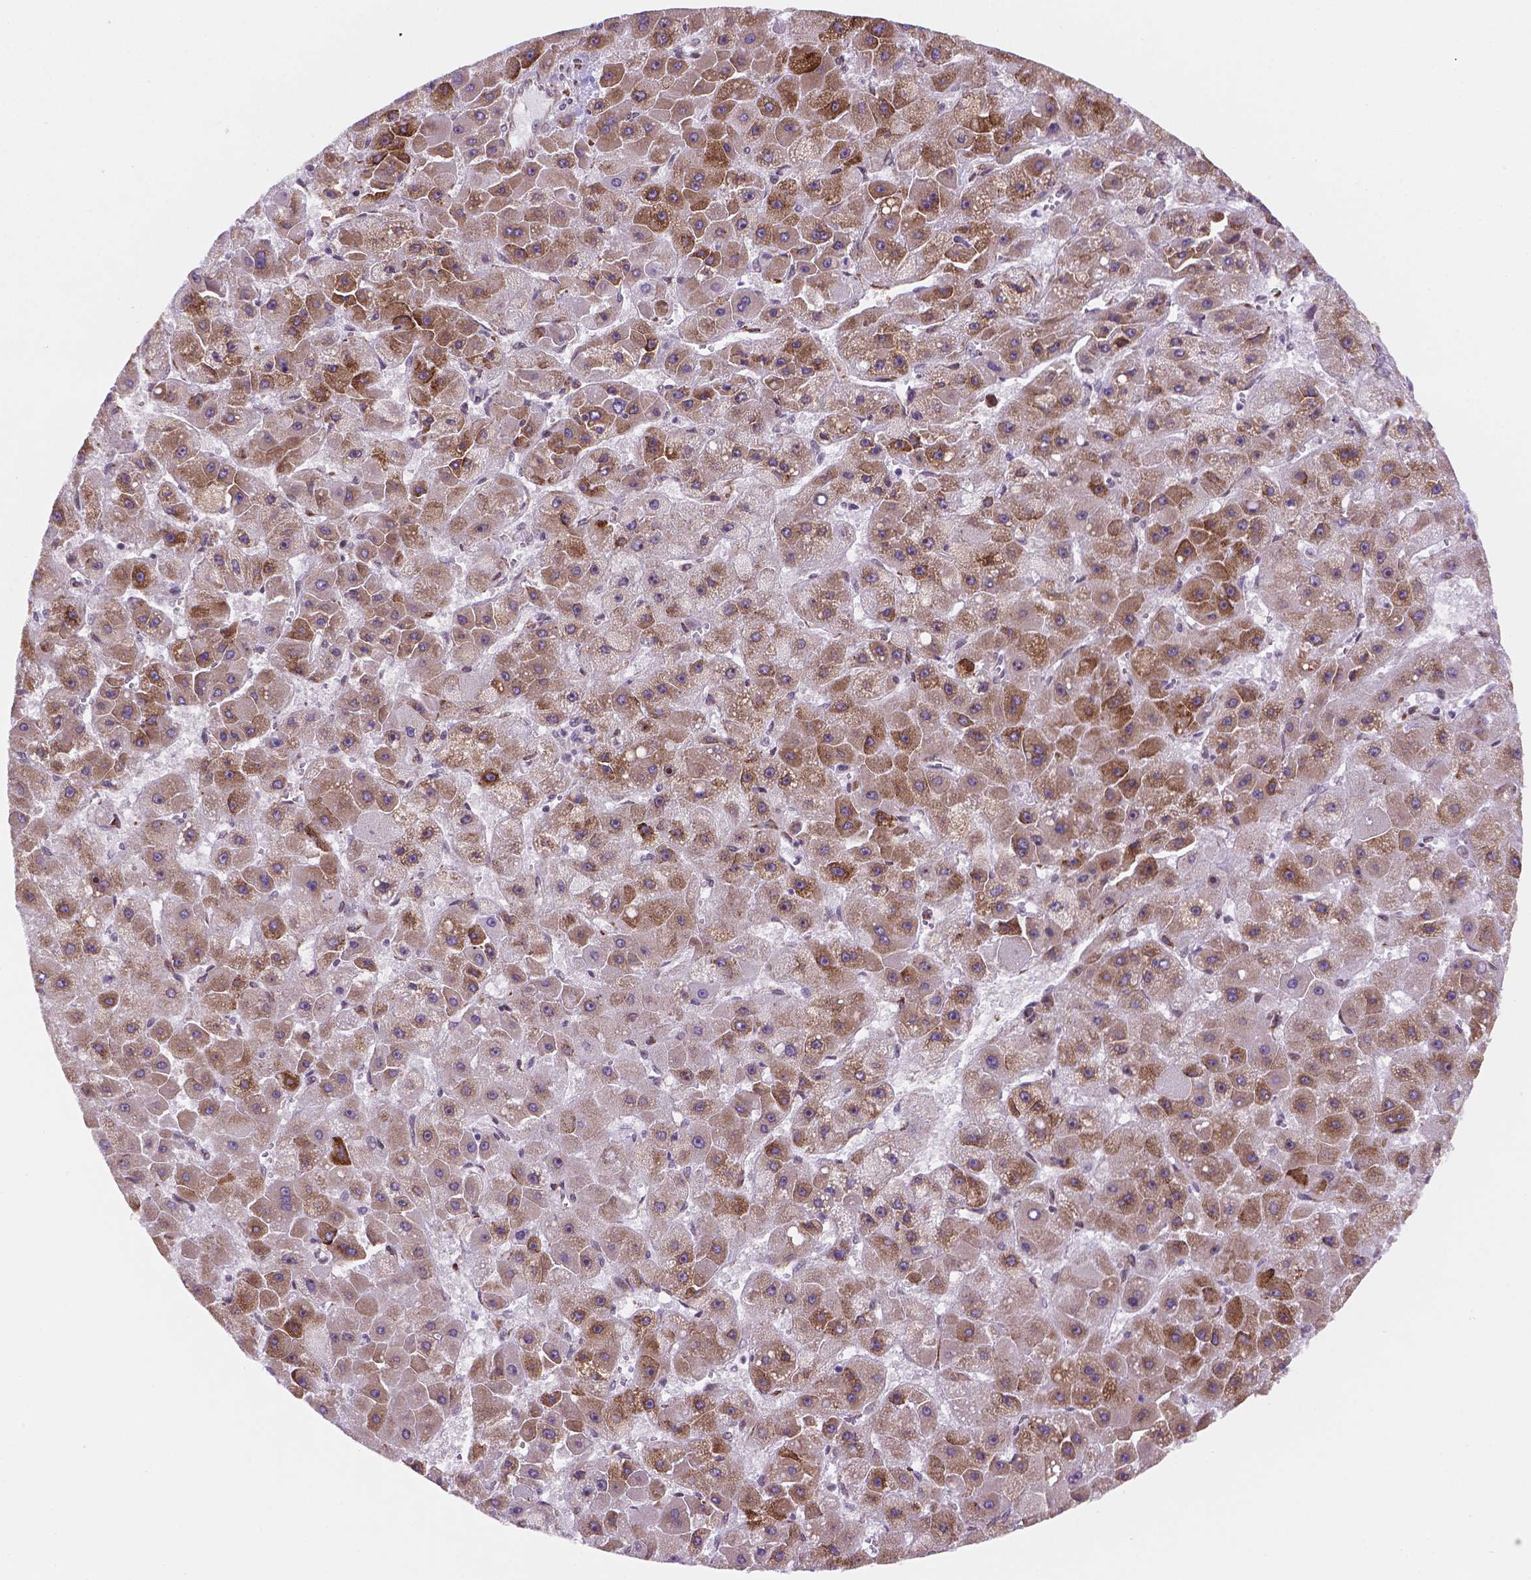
{"staining": {"intensity": "moderate", "quantity": "25%-75%", "location": "cytoplasmic/membranous,nuclear"}, "tissue": "liver cancer", "cell_type": "Tumor cells", "image_type": "cancer", "snomed": [{"axis": "morphology", "description": "Carcinoma, Hepatocellular, NOS"}, {"axis": "topography", "description": "Liver"}], "caption": "Protein expression by immunohistochemistry (IHC) shows moderate cytoplasmic/membranous and nuclear expression in about 25%-75% of tumor cells in hepatocellular carcinoma (liver).", "gene": "FNIP1", "patient": {"sex": "female", "age": 25}}